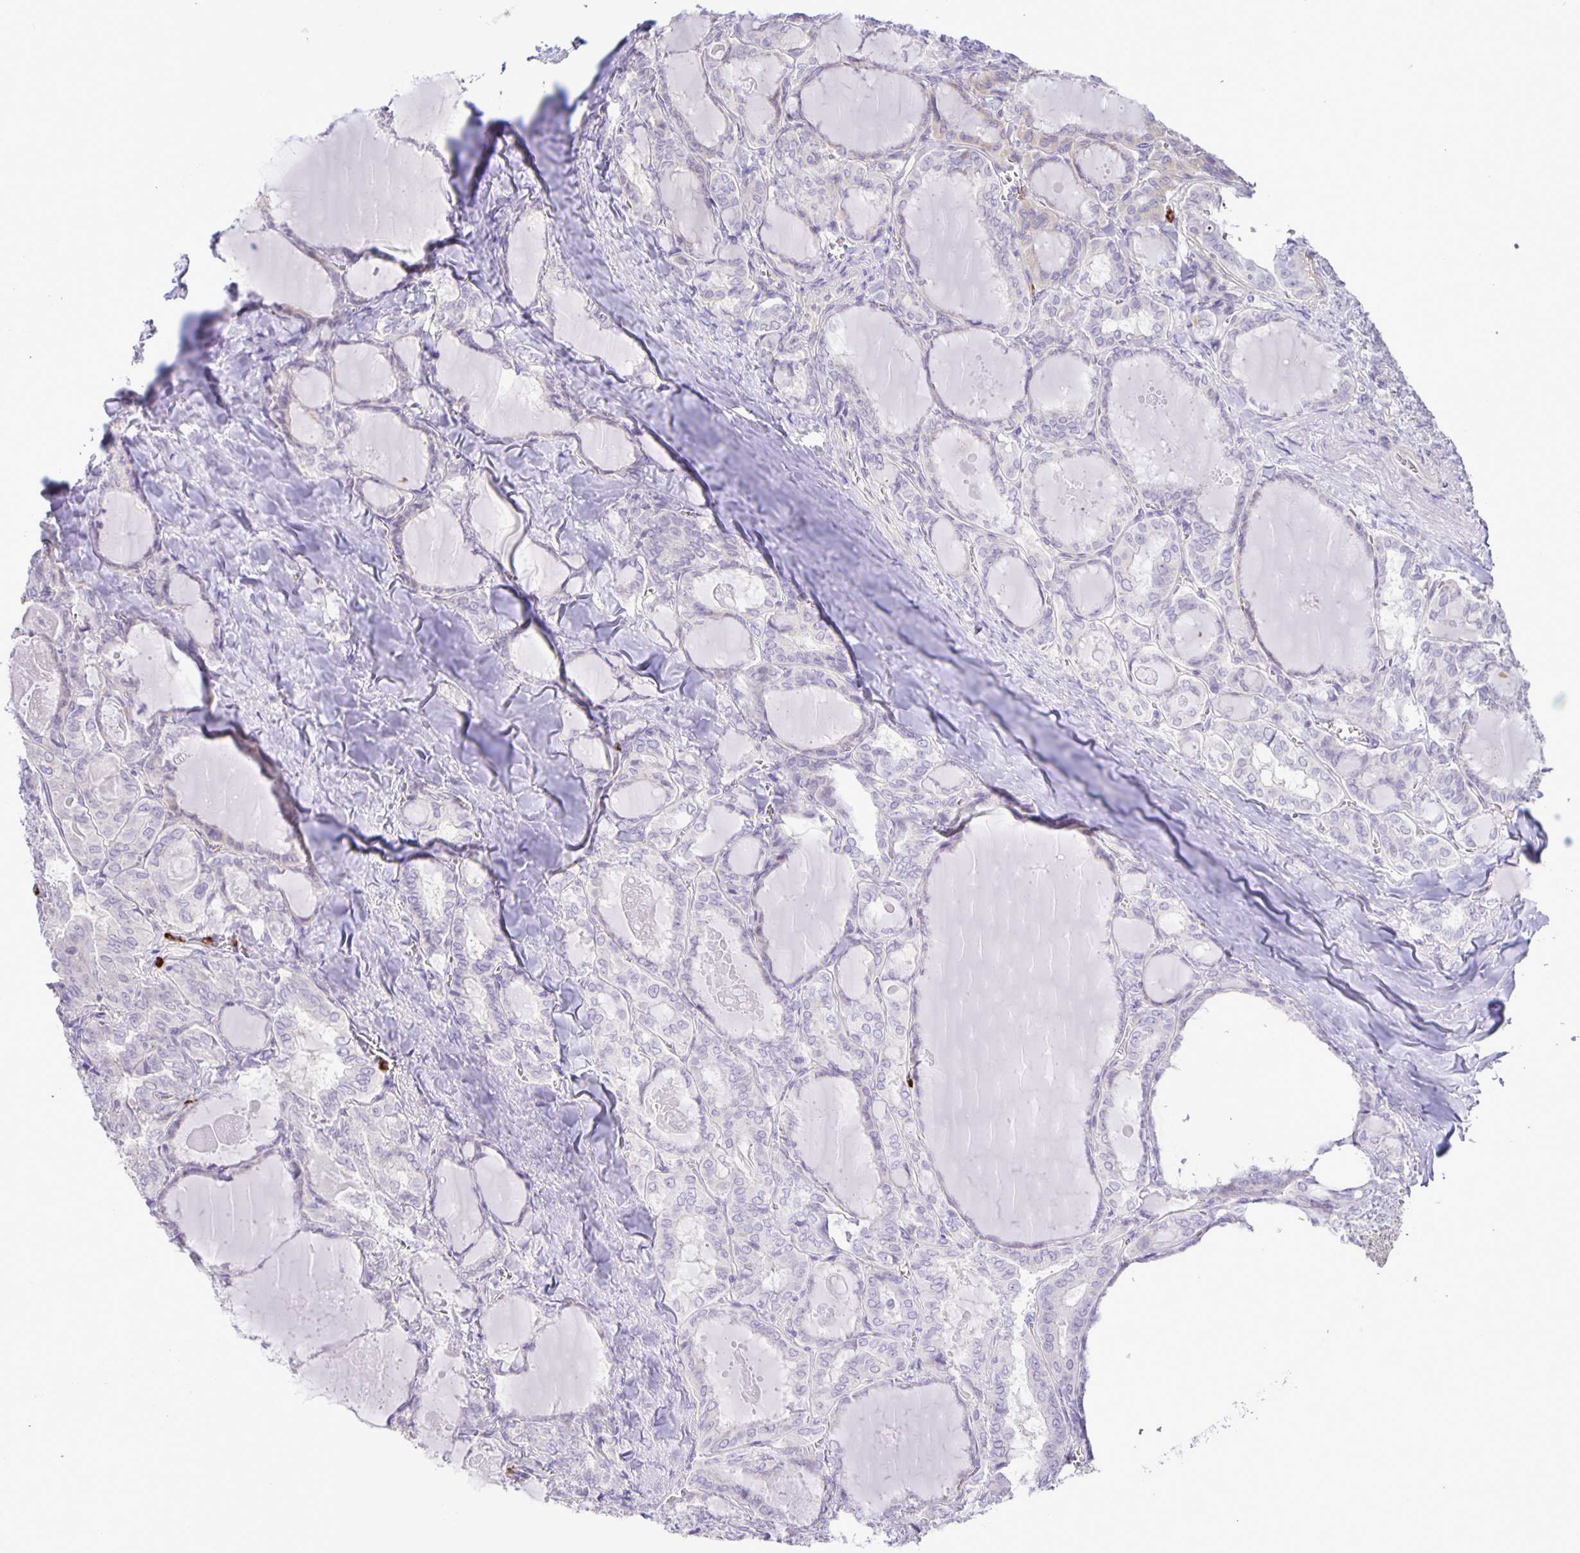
{"staining": {"intensity": "negative", "quantity": "none", "location": "none"}, "tissue": "thyroid cancer", "cell_type": "Tumor cells", "image_type": "cancer", "snomed": [{"axis": "morphology", "description": "Papillary adenocarcinoma, NOS"}, {"axis": "topography", "description": "Thyroid gland"}], "caption": "This is a image of immunohistochemistry staining of papillary adenocarcinoma (thyroid), which shows no staining in tumor cells.", "gene": "ADCK1", "patient": {"sex": "female", "age": 46}}